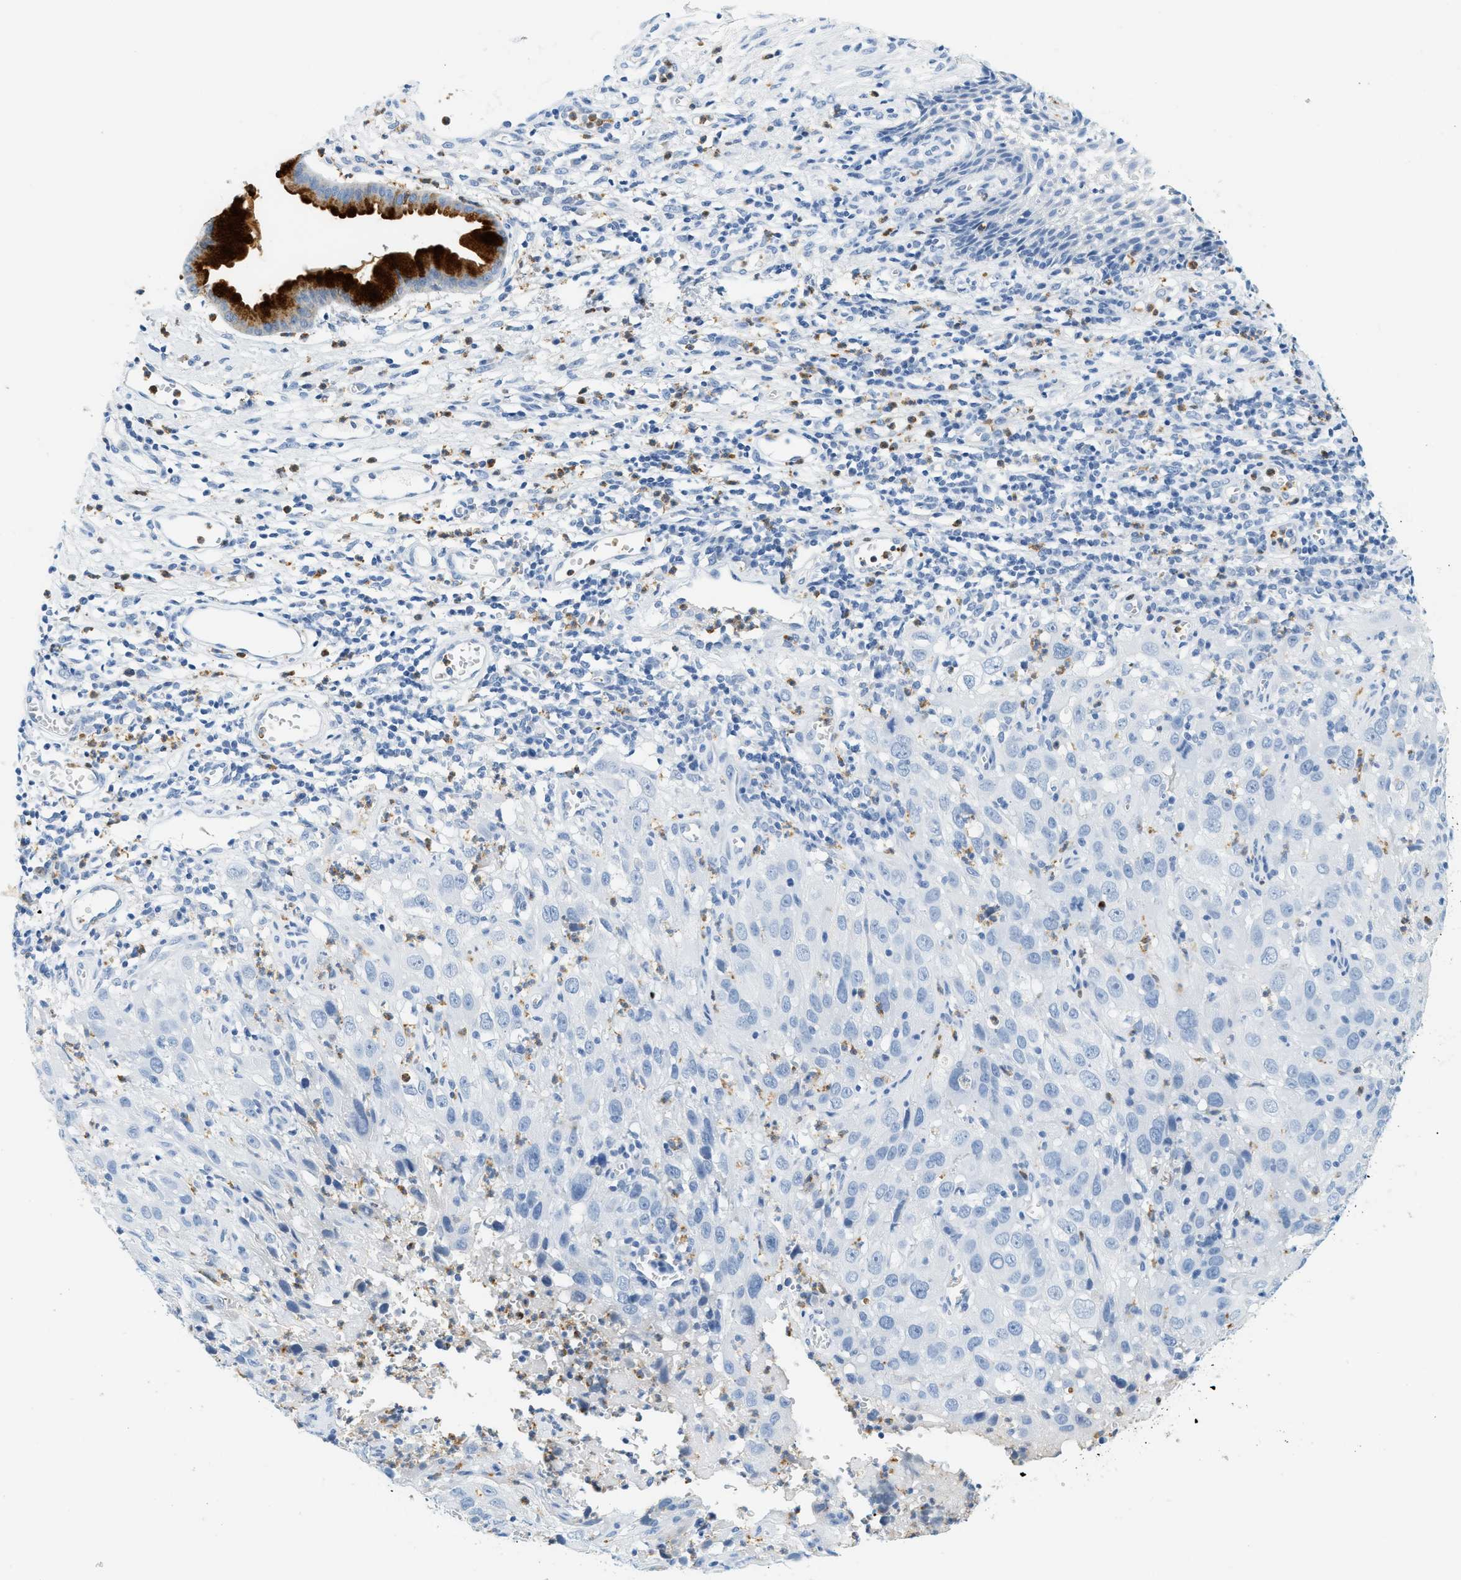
{"staining": {"intensity": "negative", "quantity": "none", "location": "none"}, "tissue": "cervical cancer", "cell_type": "Tumor cells", "image_type": "cancer", "snomed": [{"axis": "morphology", "description": "Squamous cell carcinoma, NOS"}, {"axis": "topography", "description": "Cervix"}], "caption": "Immunohistochemistry (IHC) photomicrograph of neoplastic tissue: human cervical cancer (squamous cell carcinoma) stained with DAB (3,3'-diaminobenzidine) displays no significant protein positivity in tumor cells. The staining was performed using DAB to visualize the protein expression in brown, while the nuclei were stained in blue with hematoxylin (Magnification: 20x).", "gene": "LCN2", "patient": {"sex": "female", "age": 32}}